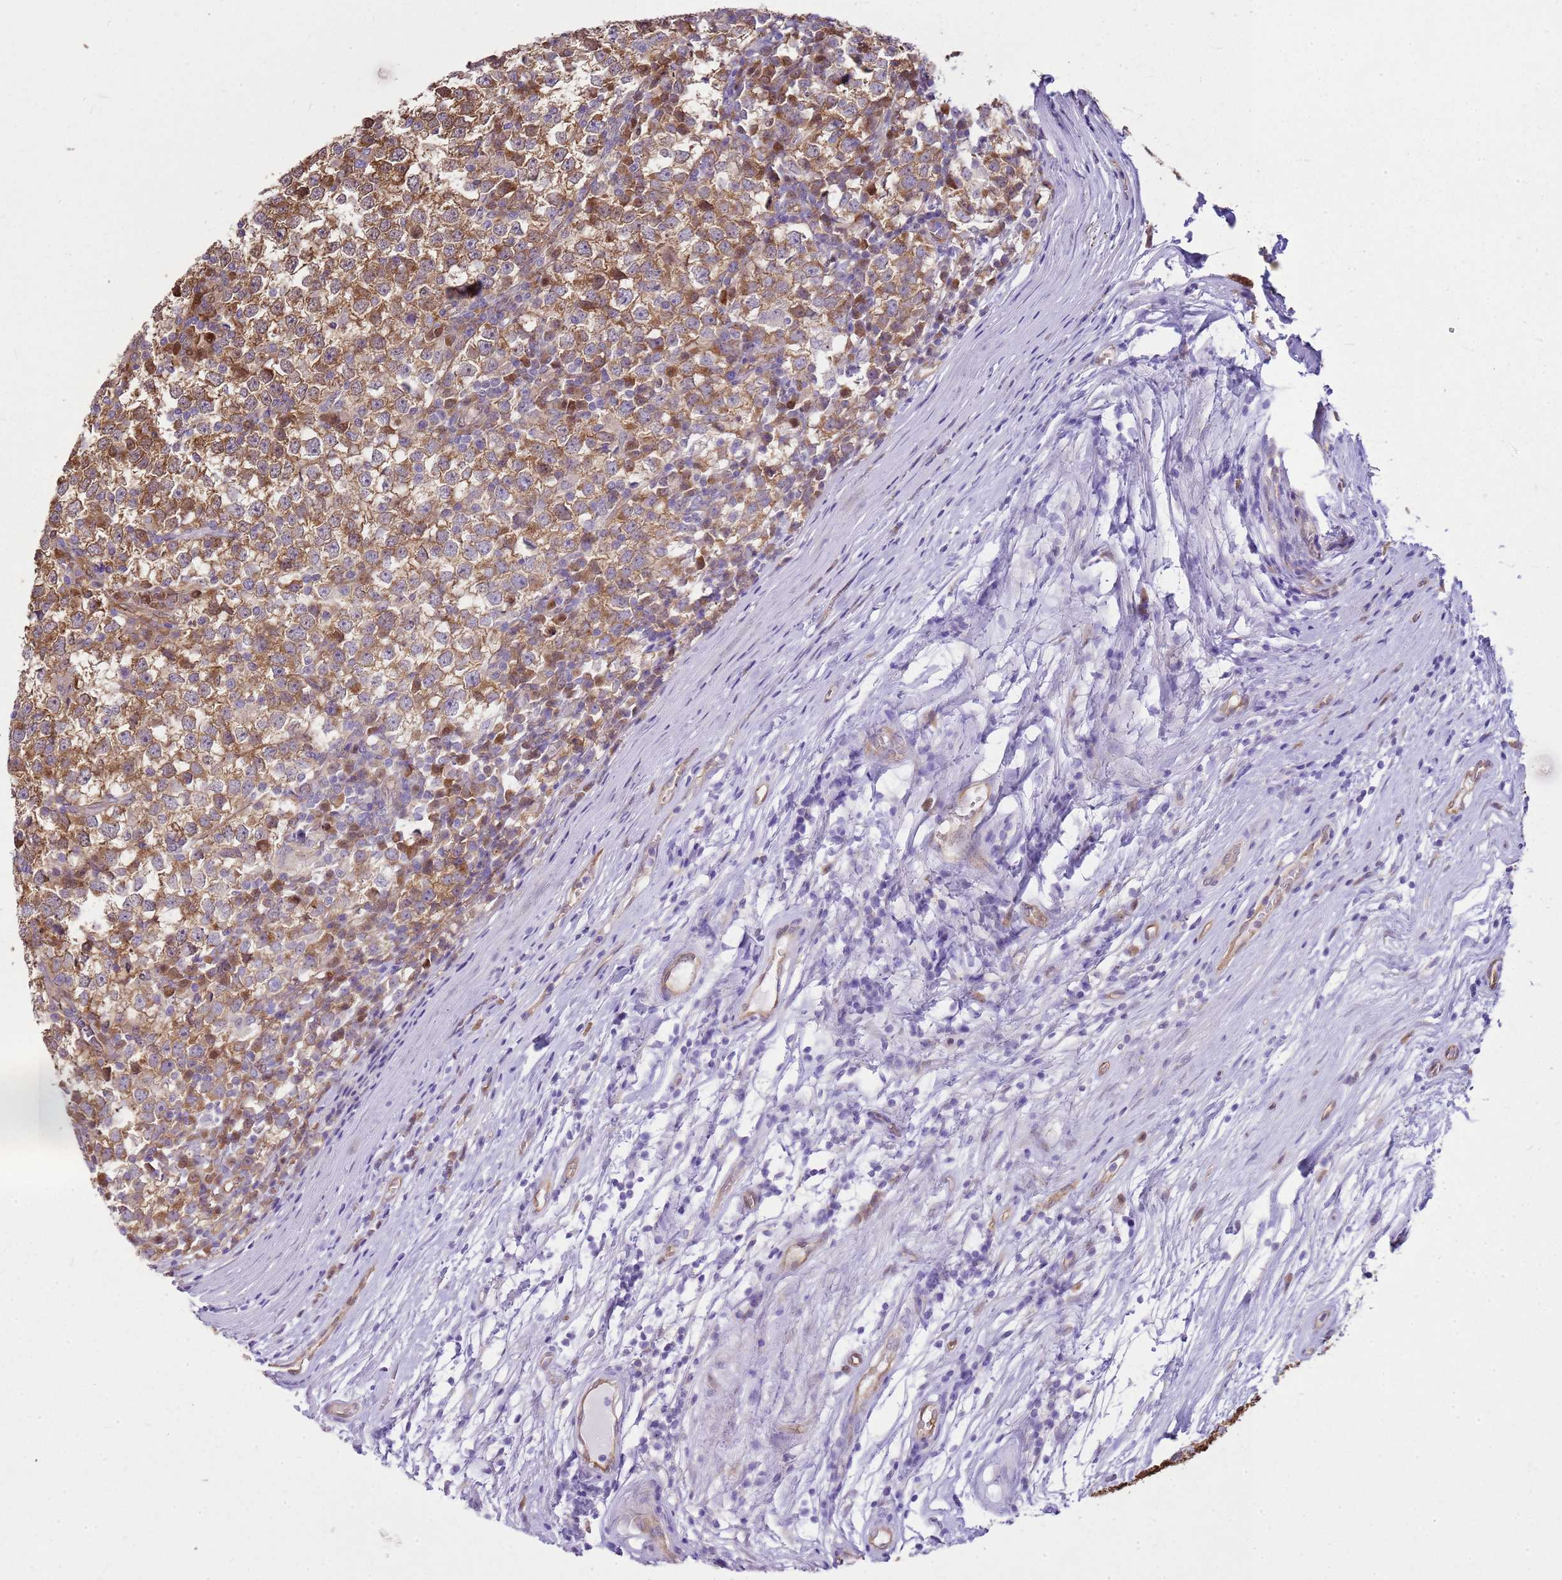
{"staining": {"intensity": "moderate", "quantity": ">75%", "location": "cytoplasmic/membranous"}, "tissue": "testis cancer", "cell_type": "Tumor cells", "image_type": "cancer", "snomed": [{"axis": "morphology", "description": "Seminoma, NOS"}, {"axis": "topography", "description": "Testis"}], "caption": "This photomicrograph shows seminoma (testis) stained with IHC to label a protein in brown. The cytoplasmic/membranous of tumor cells show moderate positivity for the protein. Nuclei are counter-stained blue.", "gene": "YWHAE", "patient": {"sex": "male", "age": 65}}